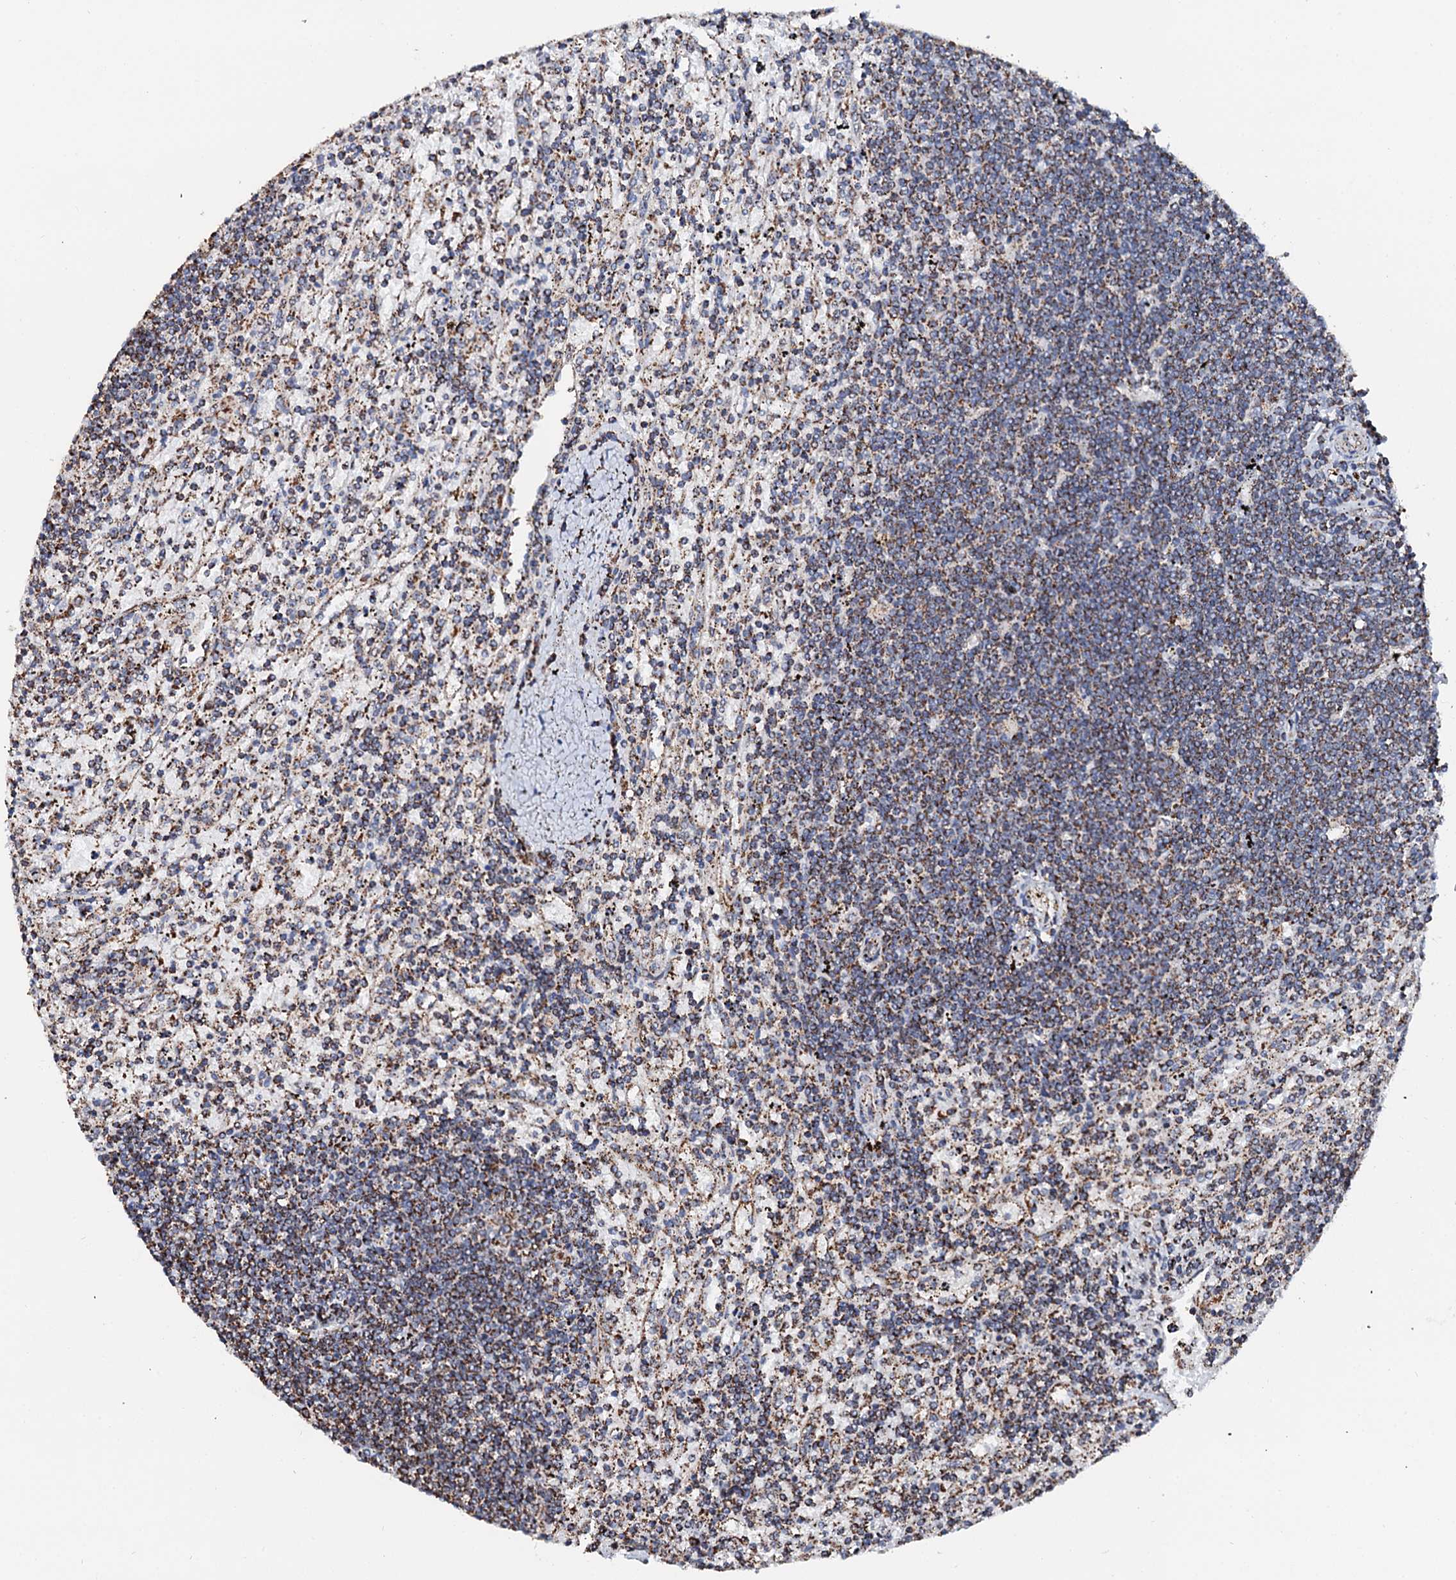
{"staining": {"intensity": "moderate", "quantity": ">75%", "location": "cytoplasmic/membranous"}, "tissue": "lymphoma", "cell_type": "Tumor cells", "image_type": "cancer", "snomed": [{"axis": "morphology", "description": "Malignant lymphoma, non-Hodgkin's type, Low grade"}, {"axis": "topography", "description": "Spleen"}], "caption": "The image exhibits a brown stain indicating the presence of a protein in the cytoplasmic/membranous of tumor cells in lymphoma.", "gene": "SECISBP2L", "patient": {"sex": "male", "age": 76}}